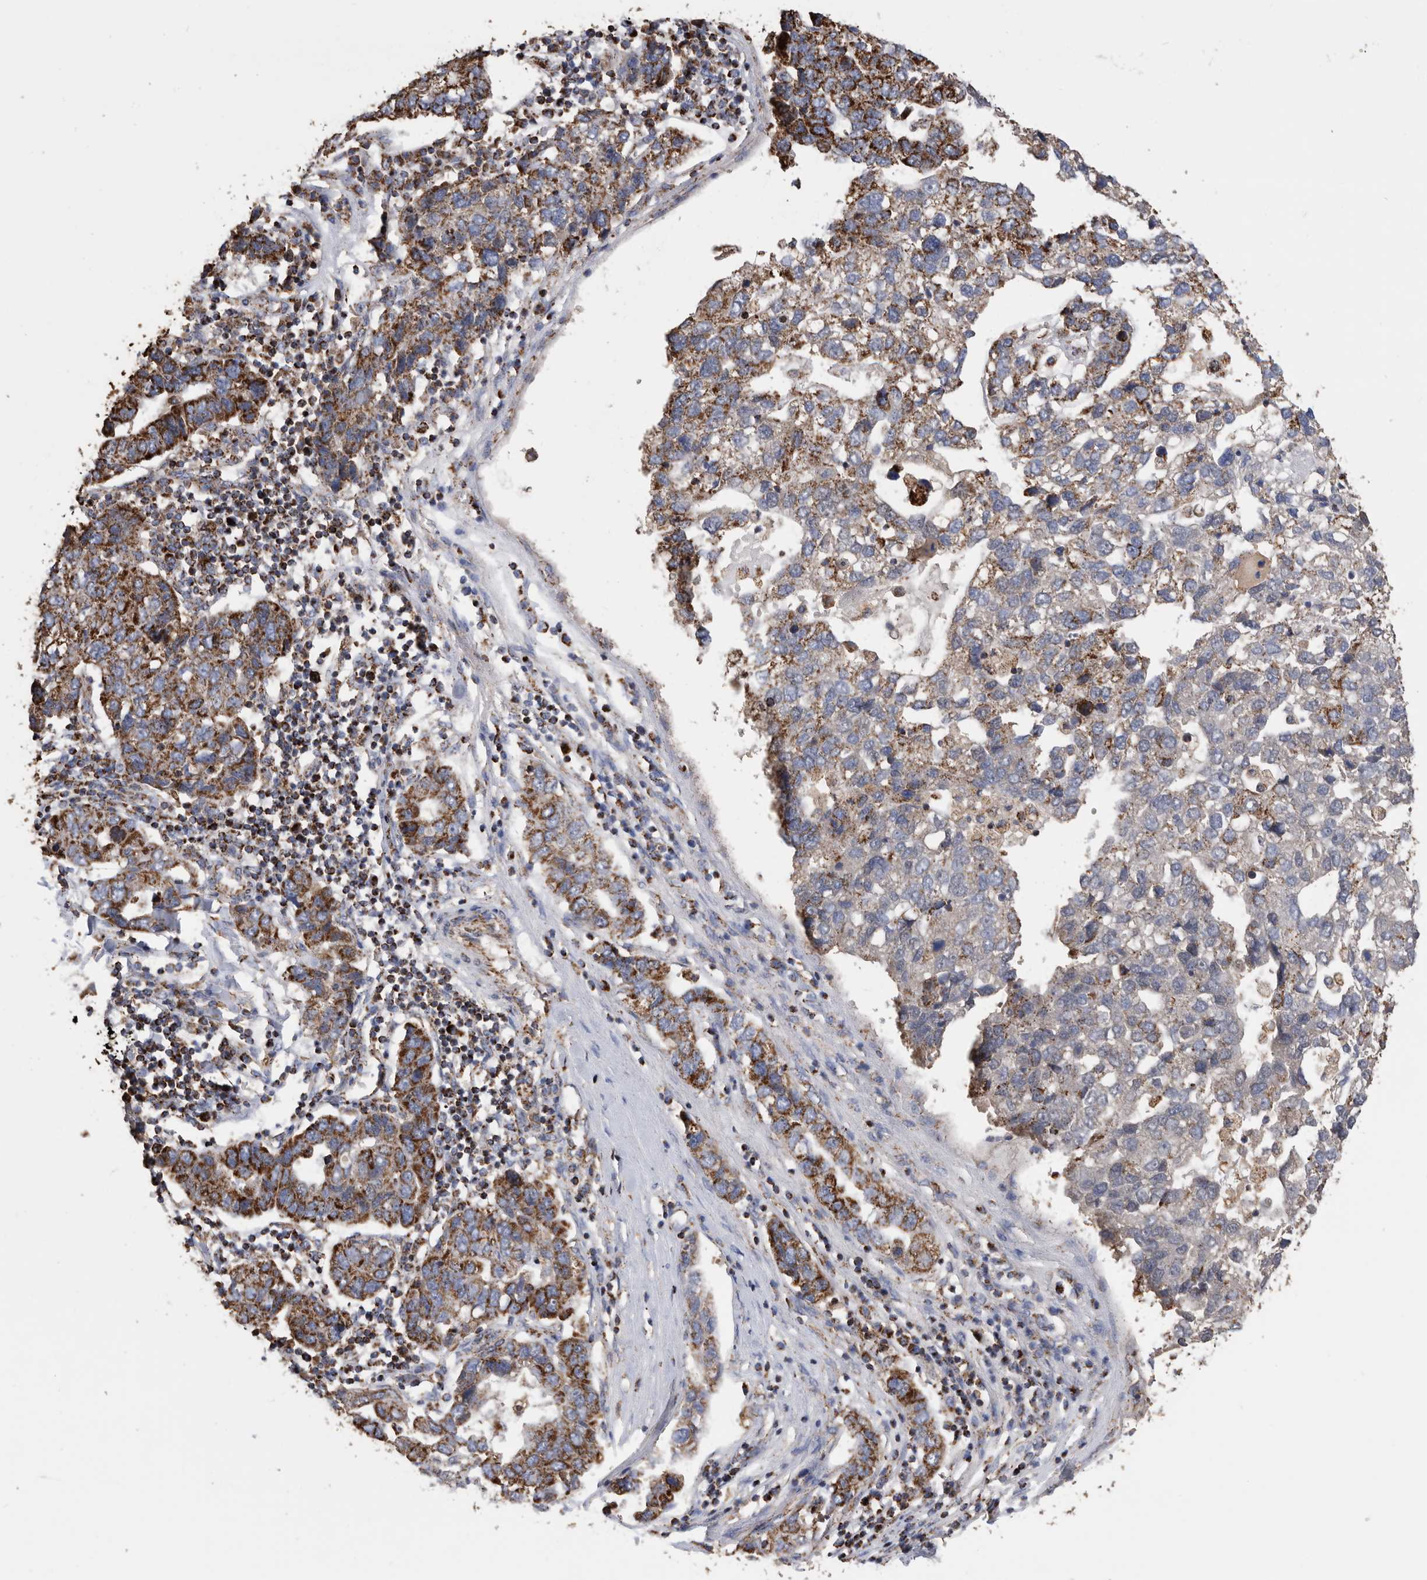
{"staining": {"intensity": "strong", "quantity": "25%-75%", "location": "cytoplasmic/membranous"}, "tissue": "pancreatic cancer", "cell_type": "Tumor cells", "image_type": "cancer", "snomed": [{"axis": "morphology", "description": "Adenocarcinoma, NOS"}, {"axis": "topography", "description": "Pancreas"}], "caption": "Pancreatic cancer stained for a protein (brown) shows strong cytoplasmic/membranous positive expression in approximately 25%-75% of tumor cells.", "gene": "WFDC1", "patient": {"sex": "female", "age": 61}}